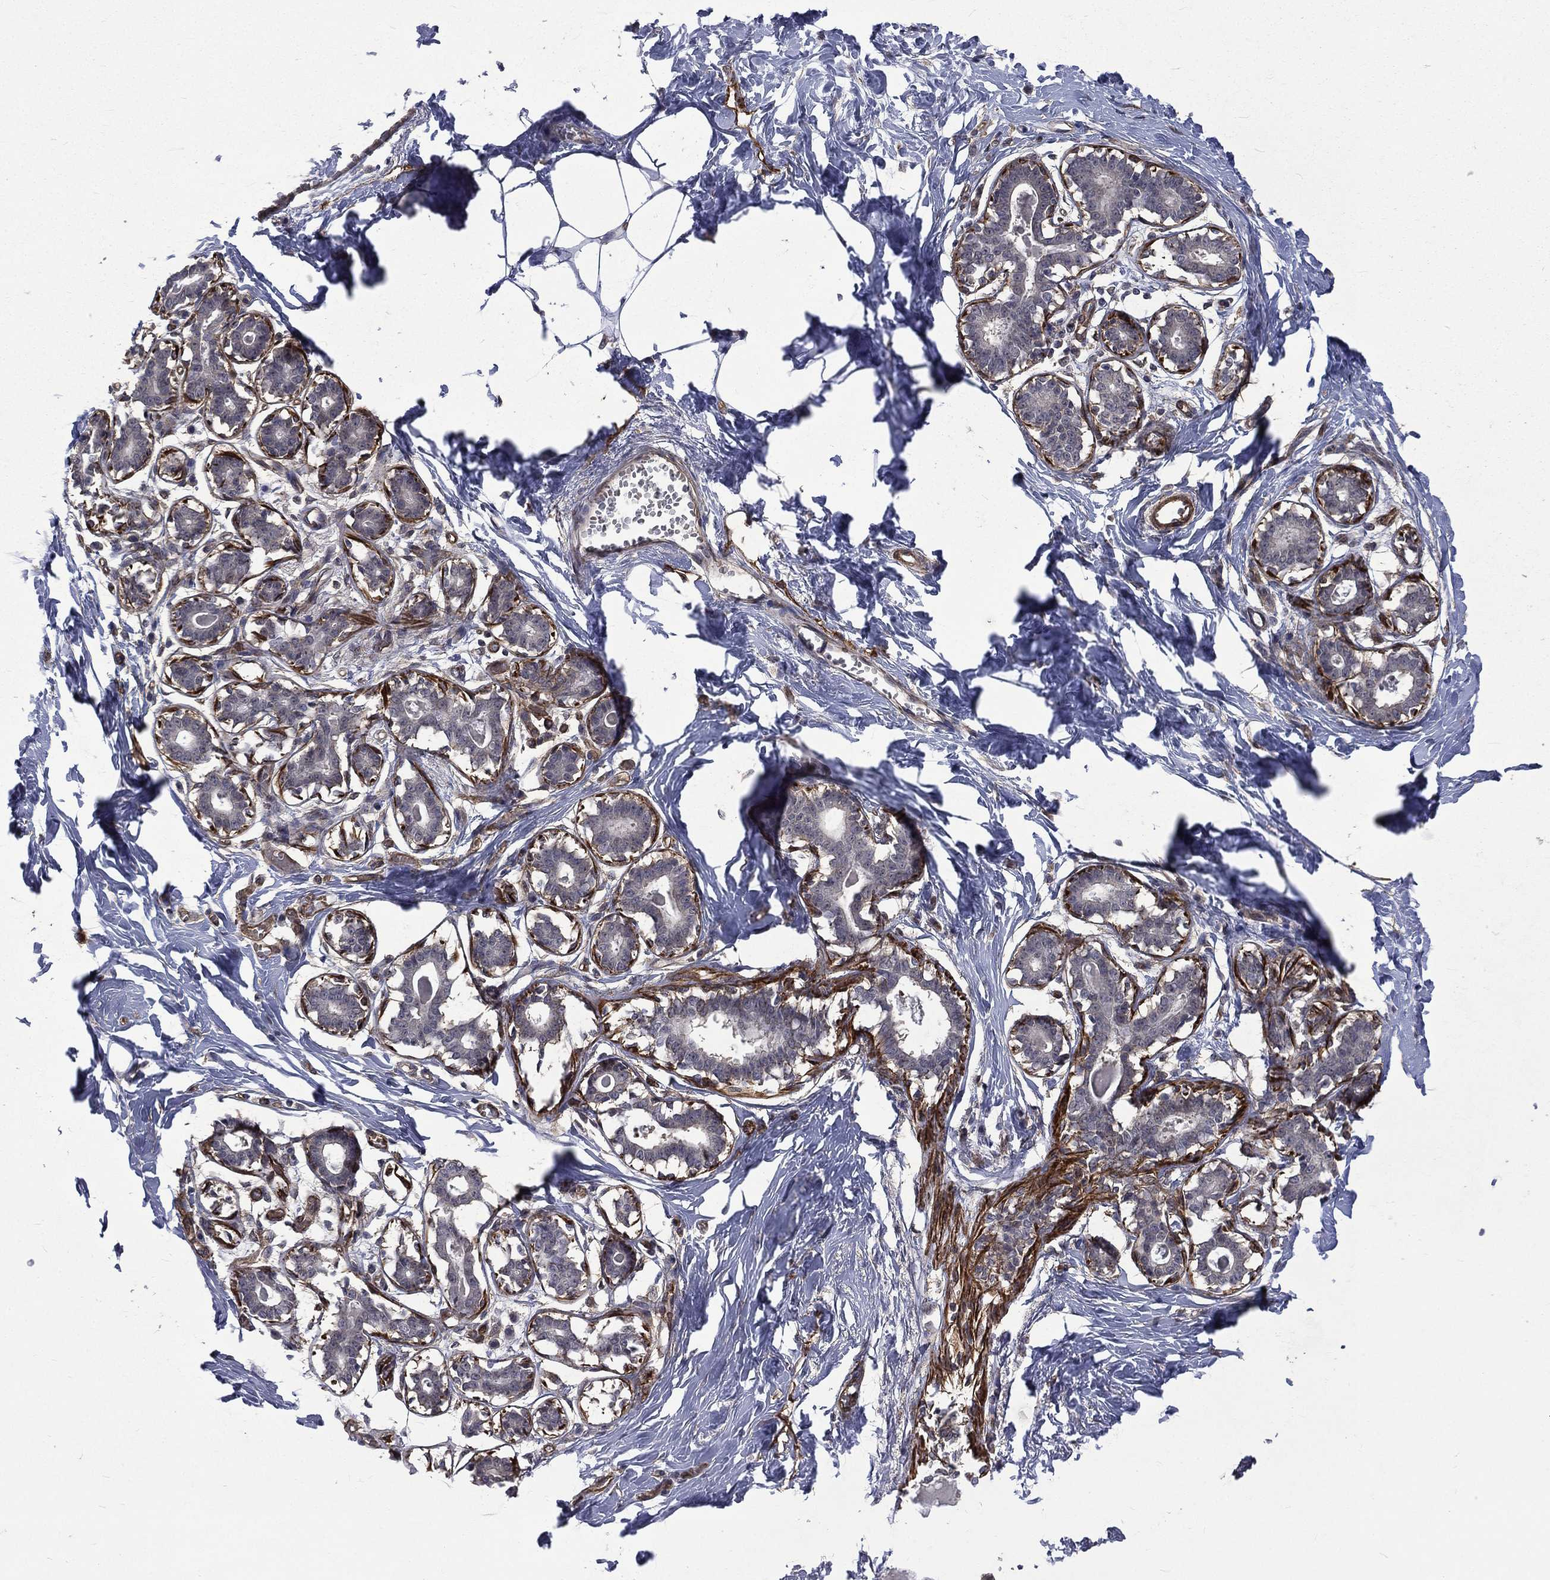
{"staining": {"intensity": "negative", "quantity": "none", "location": "none"}, "tissue": "breast", "cell_type": "Adipocytes", "image_type": "normal", "snomed": [{"axis": "morphology", "description": "Normal tissue, NOS"}, {"axis": "morphology", "description": "Lobular carcinoma, in situ"}, {"axis": "topography", "description": "Breast"}], "caption": "Micrograph shows no protein staining in adipocytes of normal breast.", "gene": "PPFIBP1", "patient": {"sex": "female", "age": 35}}